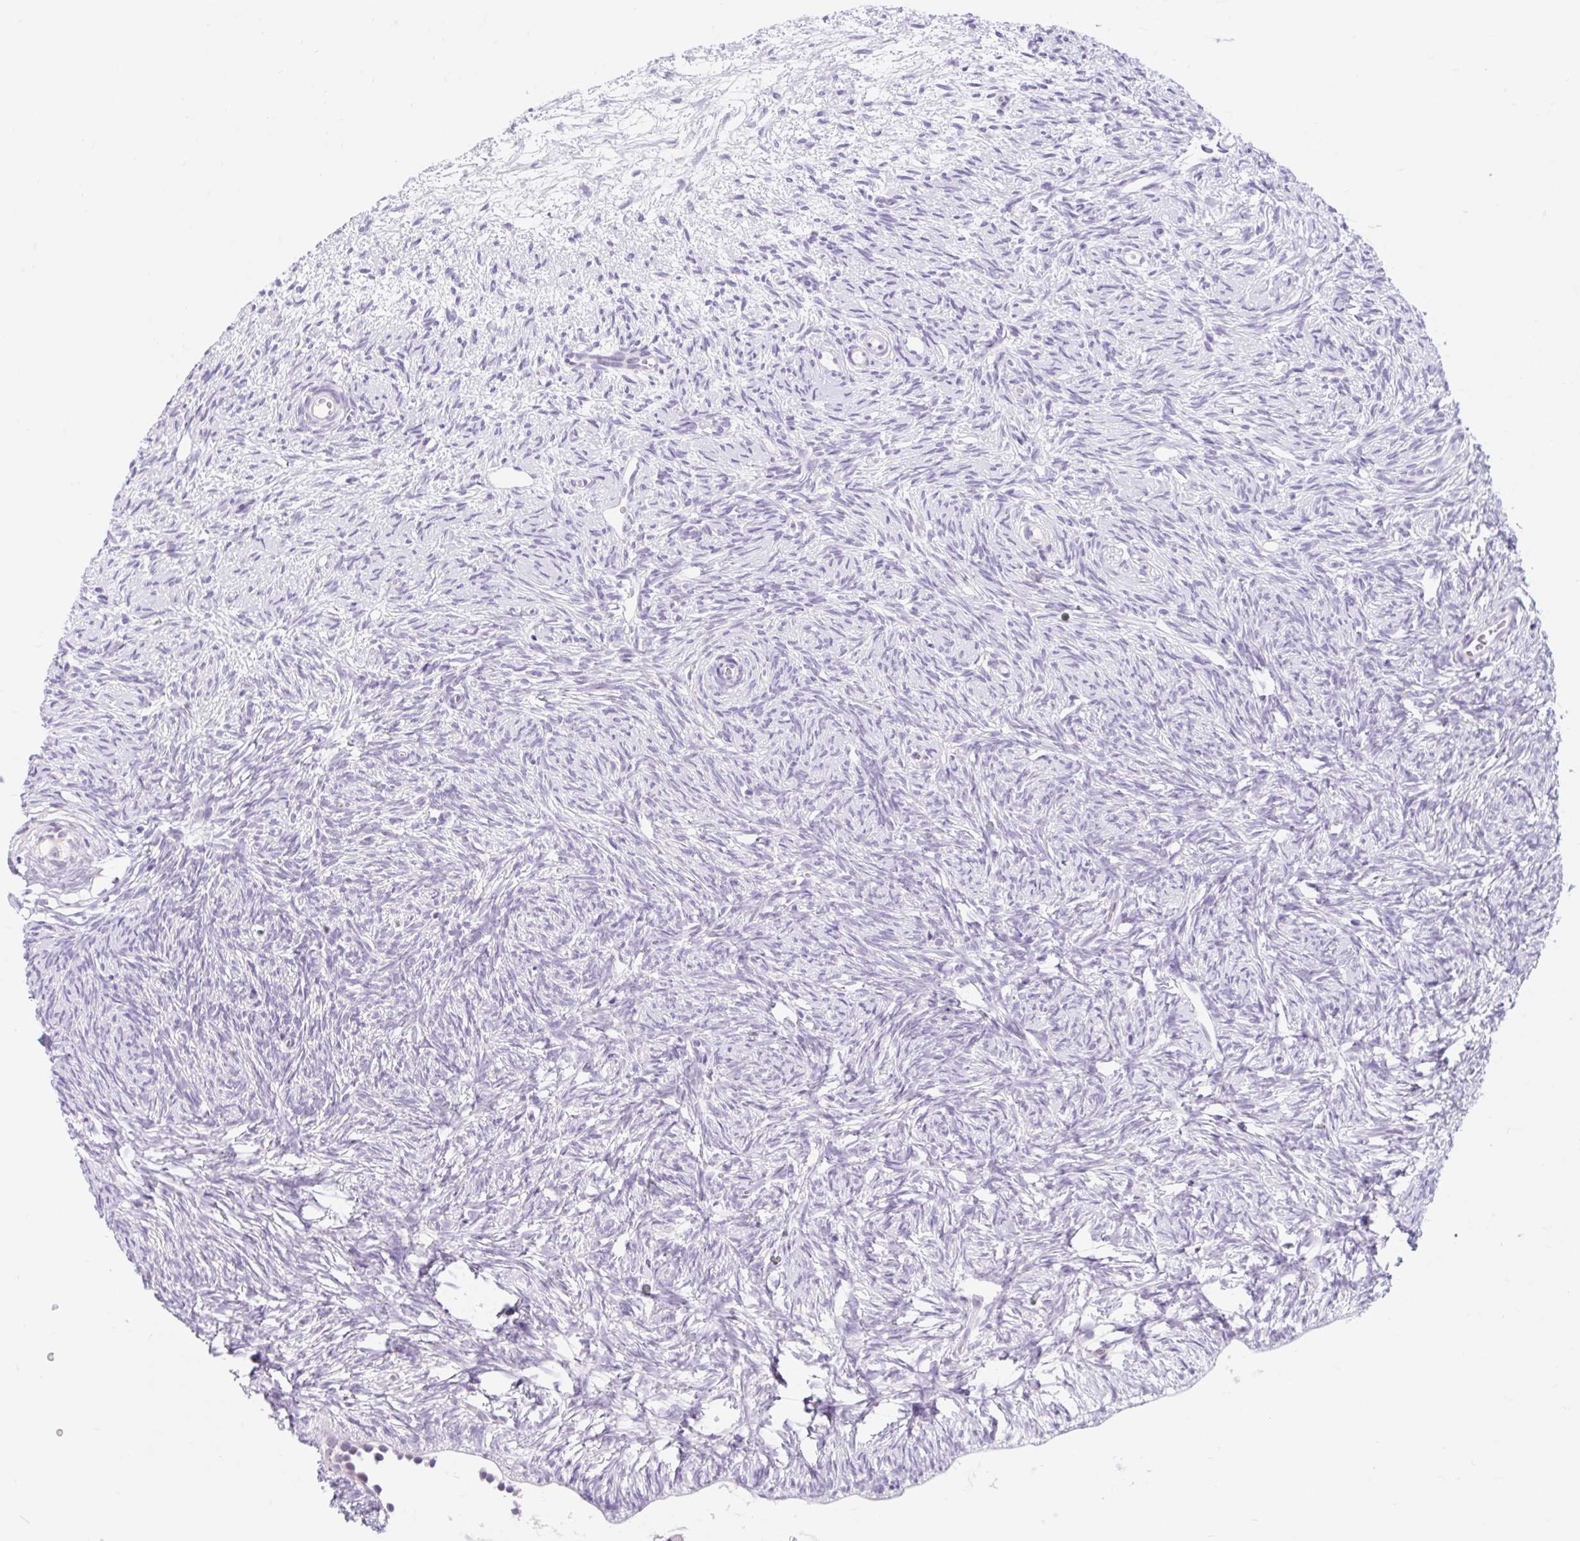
{"staining": {"intensity": "negative", "quantity": "none", "location": "none"}, "tissue": "ovary", "cell_type": "Ovarian stroma cells", "image_type": "normal", "snomed": [{"axis": "morphology", "description": "Normal tissue, NOS"}, {"axis": "topography", "description": "Ovary"}], "caption": "Immunohistochemistry histopathology image of unremarkable ovary: human ovary stained with DAB demonstrates no significant protein positivity in ovarian stroma cells. The staining was performed using DAB (3,3'-diaminobenzidine) to visualize the protein expression in brown, while the nuclei were stained in blue with hematoxylin (Magnification: 20x).", "gene": "ITPK1", "patient": {"sex": "female", "age": 51}}